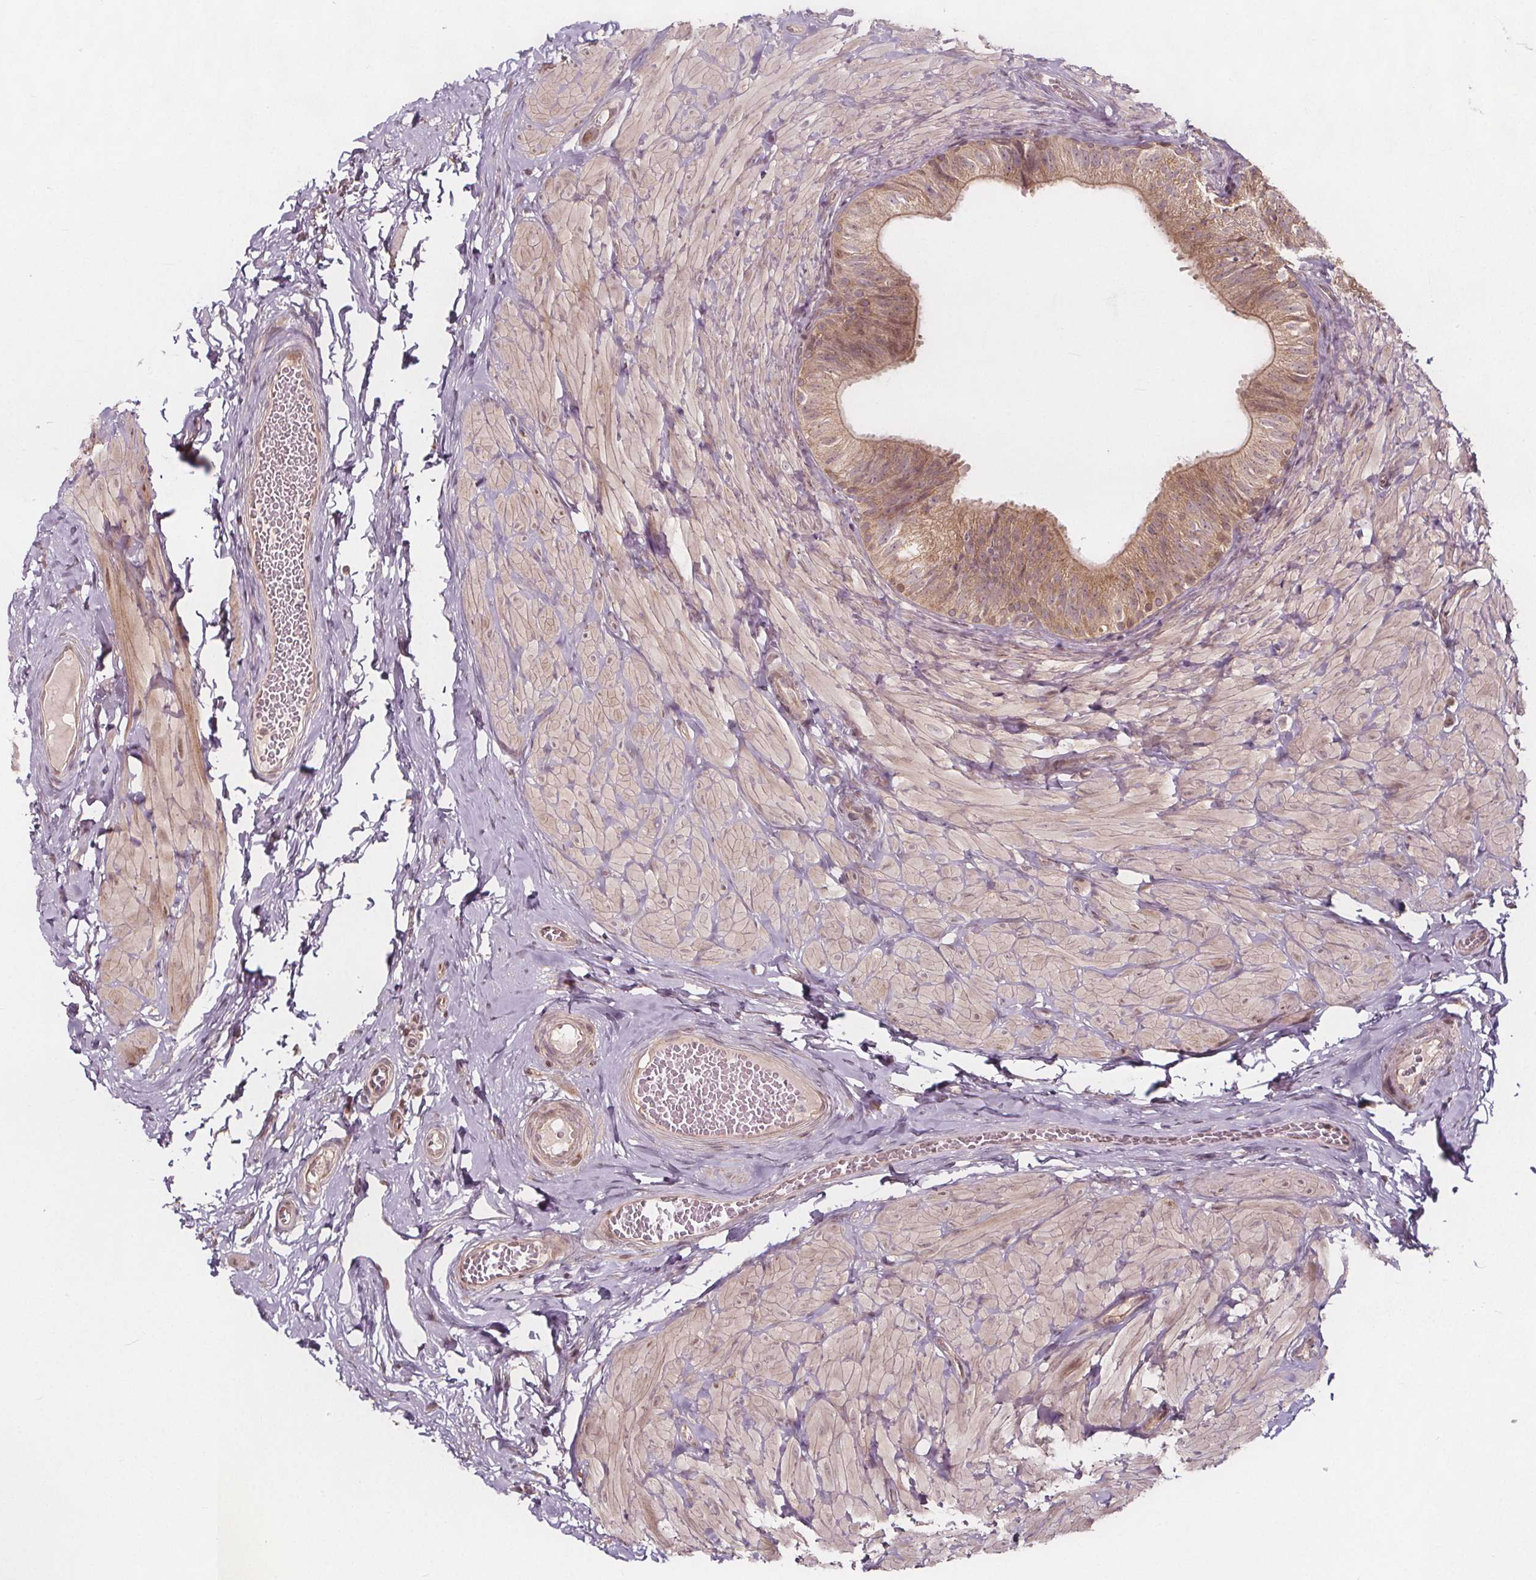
{"staining": {"intensity": "weak", "quantity": ">75%", "location": "cytoplasmic/membranous,nuclear"}, "tissue": "epididymis", "cell_type": "Glandular cells", "image_type": "normal", "snomed": [{"axis": "morphology", "description": "Normal tissue, NOS"}, {"axis": "topography", "description": "Epididymis, spermatic cord, NOS"}, {"axis": "topography", "description": "Epididymis"}, {"axis": "topography", "description": "Peripheral nerve tissue"}], "caption": "Epididymis stained with IHC demonstrates weak cytoplasmic/membranous,nuclear positivity in about >75% of glandular cells. (Brightfield microscopy of DAB IHC at high magnification).", "gene": "AKT1S1", "patient": {"sex": "male", "age": 29}}